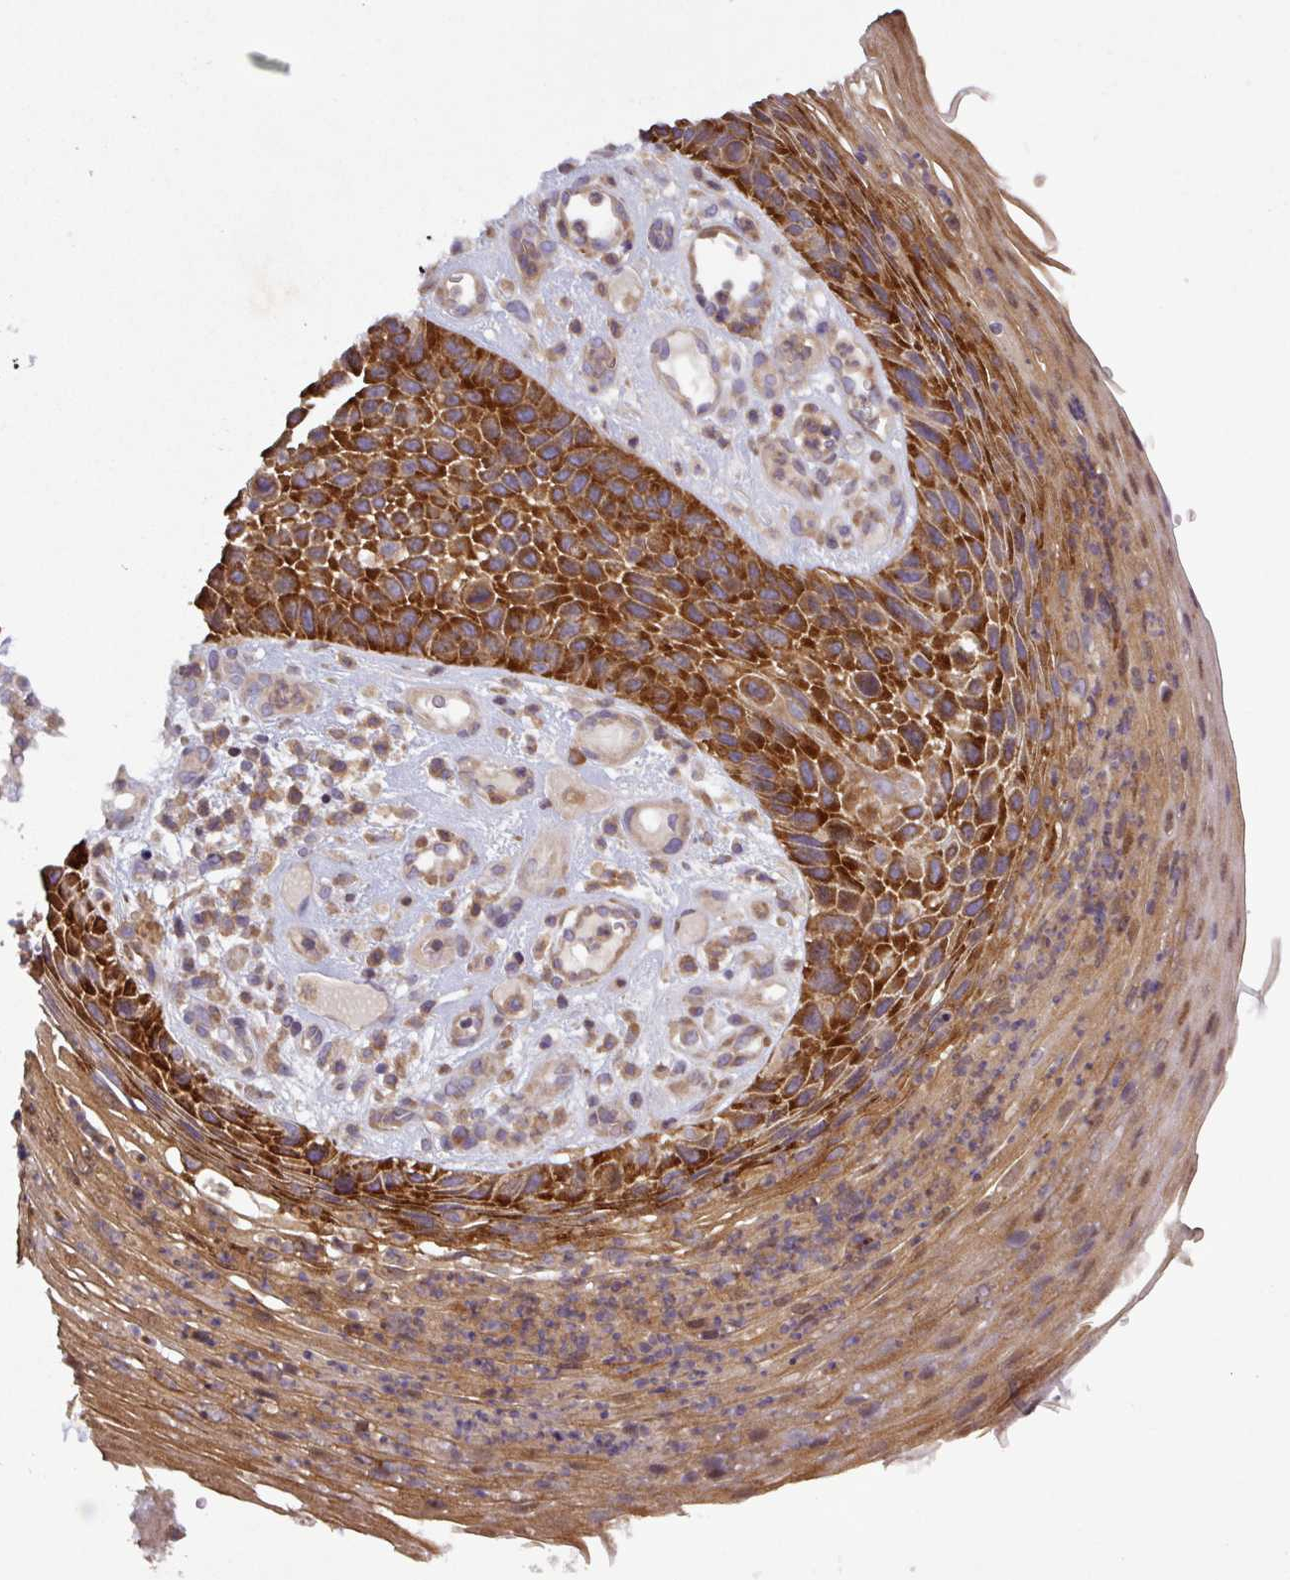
{"staining": {"intensity": "strong", "quantity": ">75%", "location": "cytoplasmic/membranous"}, "tissue": "skin cancer", "cell_type": "Tumor cells", "image_type": "cancer", "snomed": [{"axis": "morphology", "description": "Squamous cell carcinoma, NOS"}, {"axis": "topography", "description": "Skin"}], "caption": "DAB (3,3'-diaminobenzidine) immunohistochemical staining of human skin cancer shows strong cytoplasmic/membranous protein staining in about >75% of tumor cells.", "gene": "LRRC74B", "patient": {"sex": "female", "age": 88}}